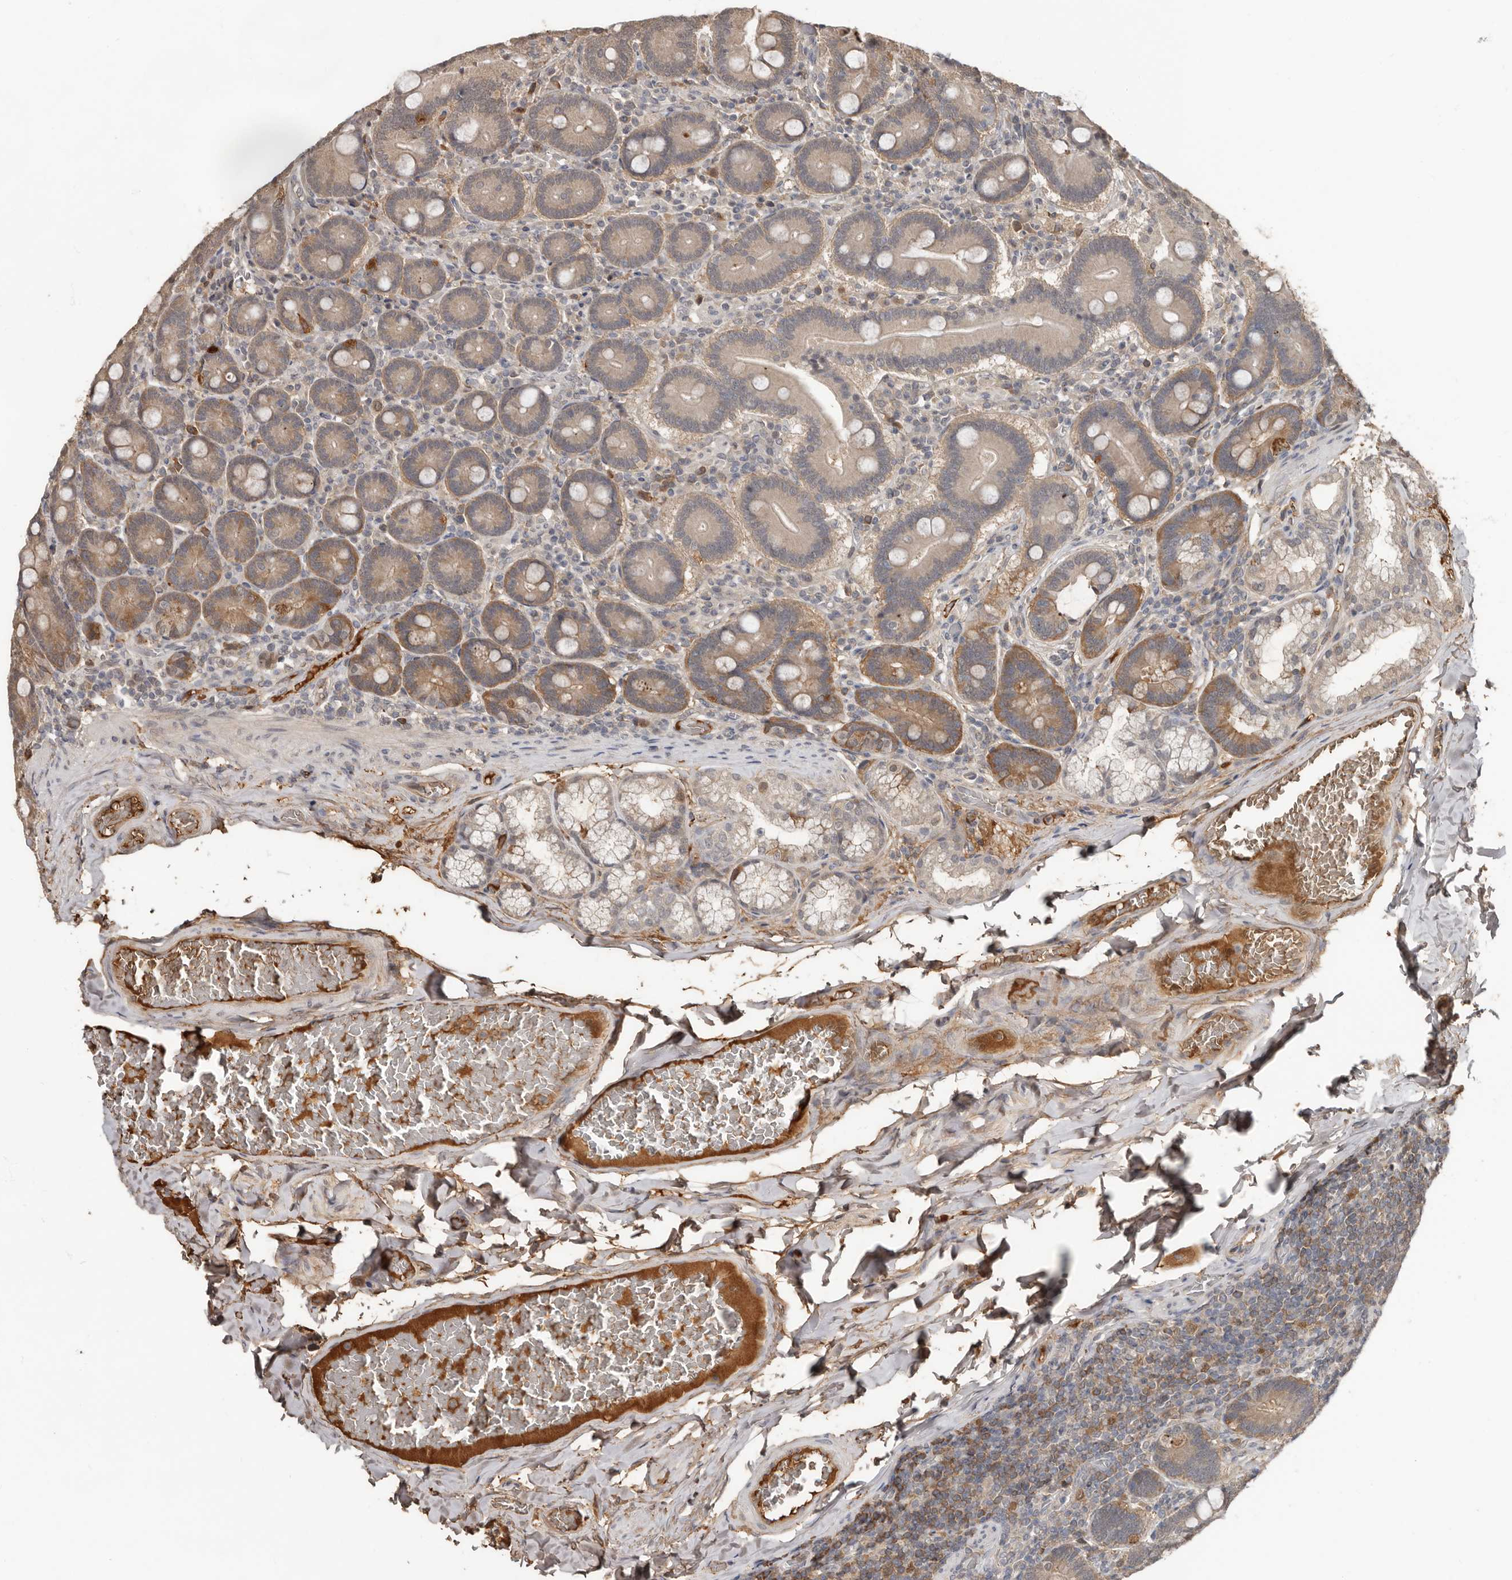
{"staining": {"intensity": "moderate", "quantity": ">75%", "location": "cytoplasmic/membranous"}, "tissue": "duodenum", "cell_type": "Glandular cells", "image_type": "normal", "snomed": [{"axis": "morphology", "description": "Normal tissue, NOS"}, {"axis": "topography", "description": "Duodenum"}], "caption": "Immunohistochemistry (IHC) (DAB) staining of normal human duodenum reveals moderate cytoplasmic/membranous protein expression in approximately >75% of glandular cells. (Stains: DAB in brown, nuclei in blue, Microscopy: brightfield microscopy at high magnification).", "gene": "LRGUK", "patient": {"sex": "female", "age": 62}}